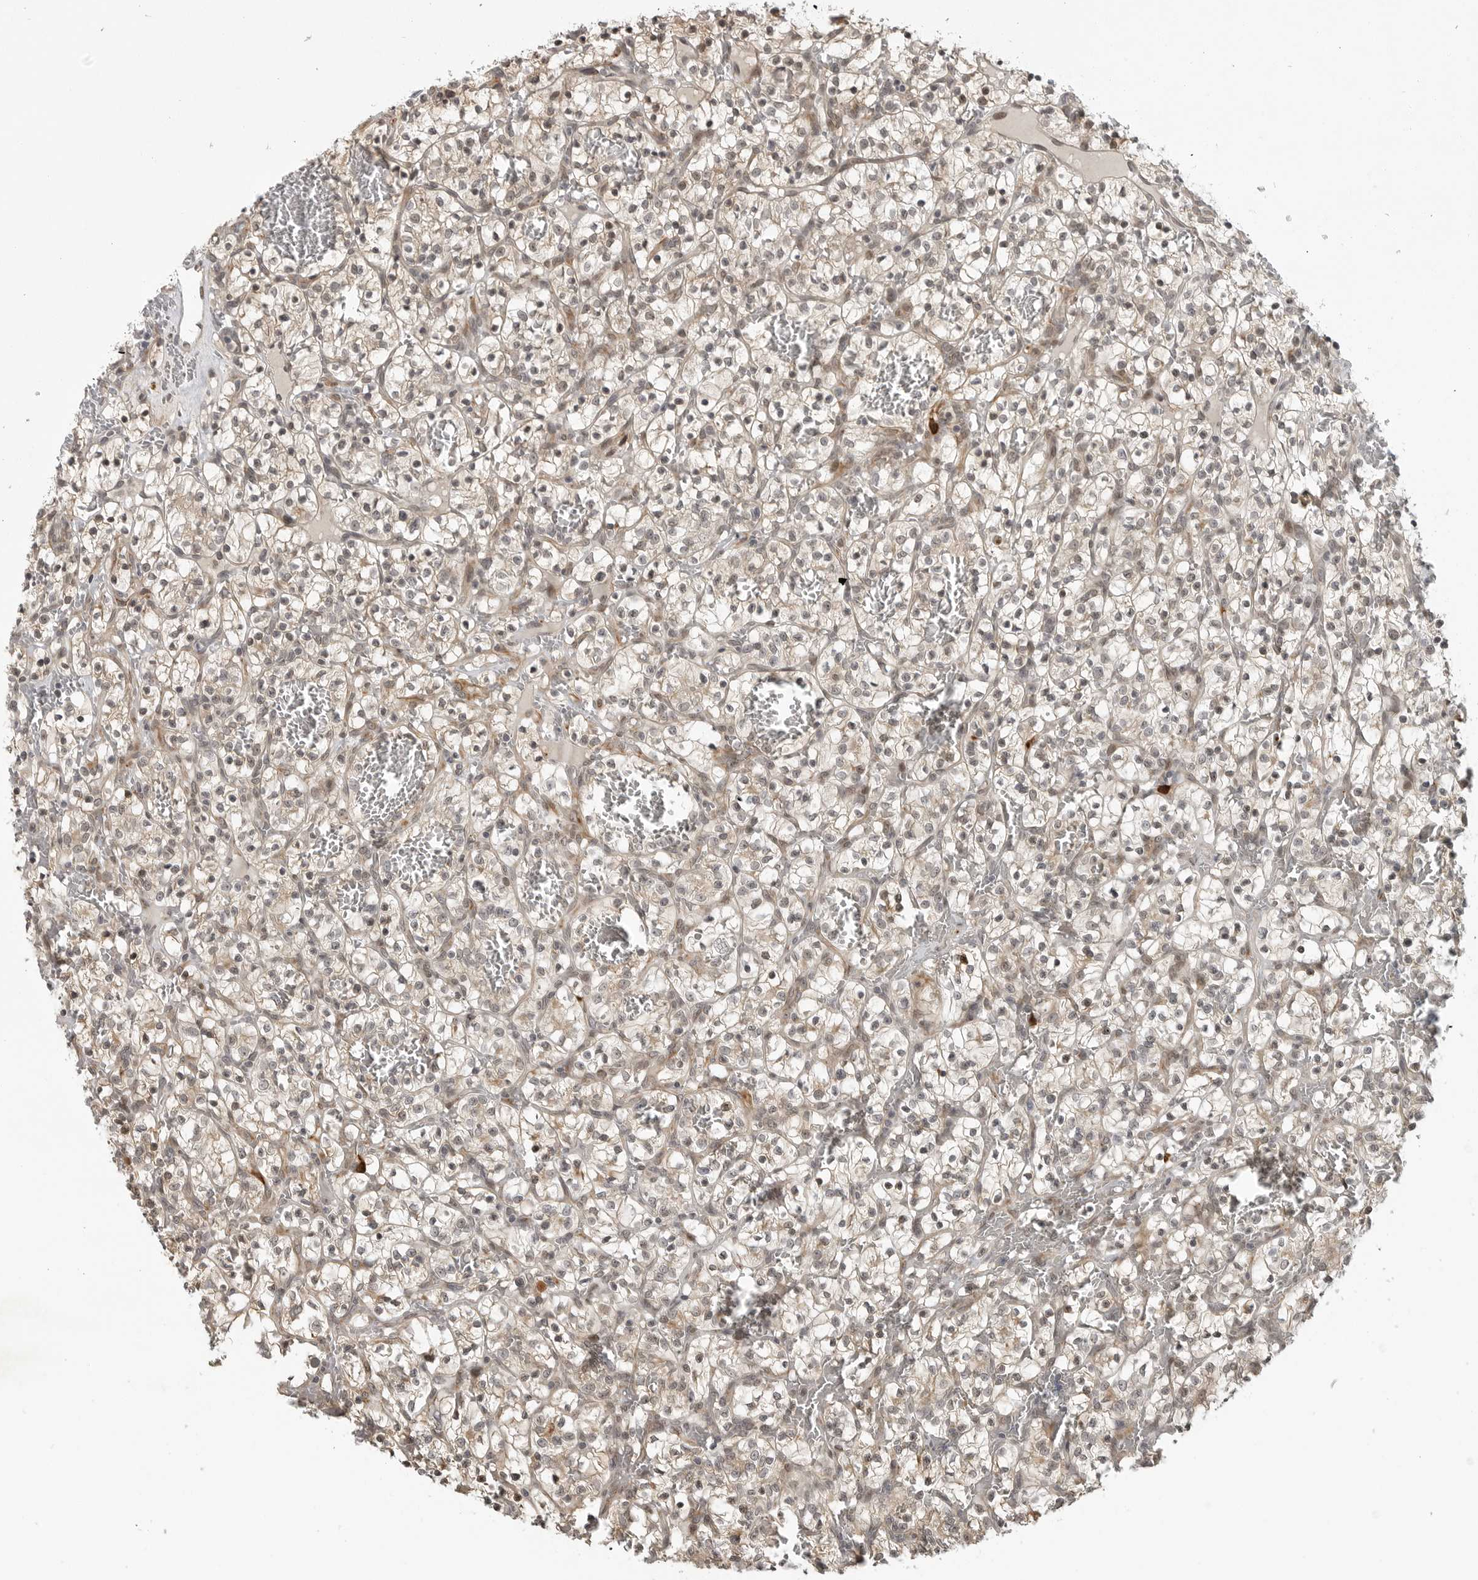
{"staining": {"intensity": "weak", "quantity": "25%-75%", "location": "cytoplasmic/membranous,nuclear"}, "tissue": "renal cancer", "cell_type": "Tumor cells", "image_type": "cancer", "snomed": [{"axis": "morphology", "description": "Adenocarcinoma, NOS"}, {"axis": "topography", "description": "Kidney"}], "caption": "Tumor cells exhibit low levels of weak cytoplasmic/membranous and nuclear positivity in about 25%-75% of cells in renal cancer. Ihc stains the protein of interest in brown and the nuclei are stained blue.", "gene": "CEP295NL", "patient": {"sex": "female", "age": 57}}